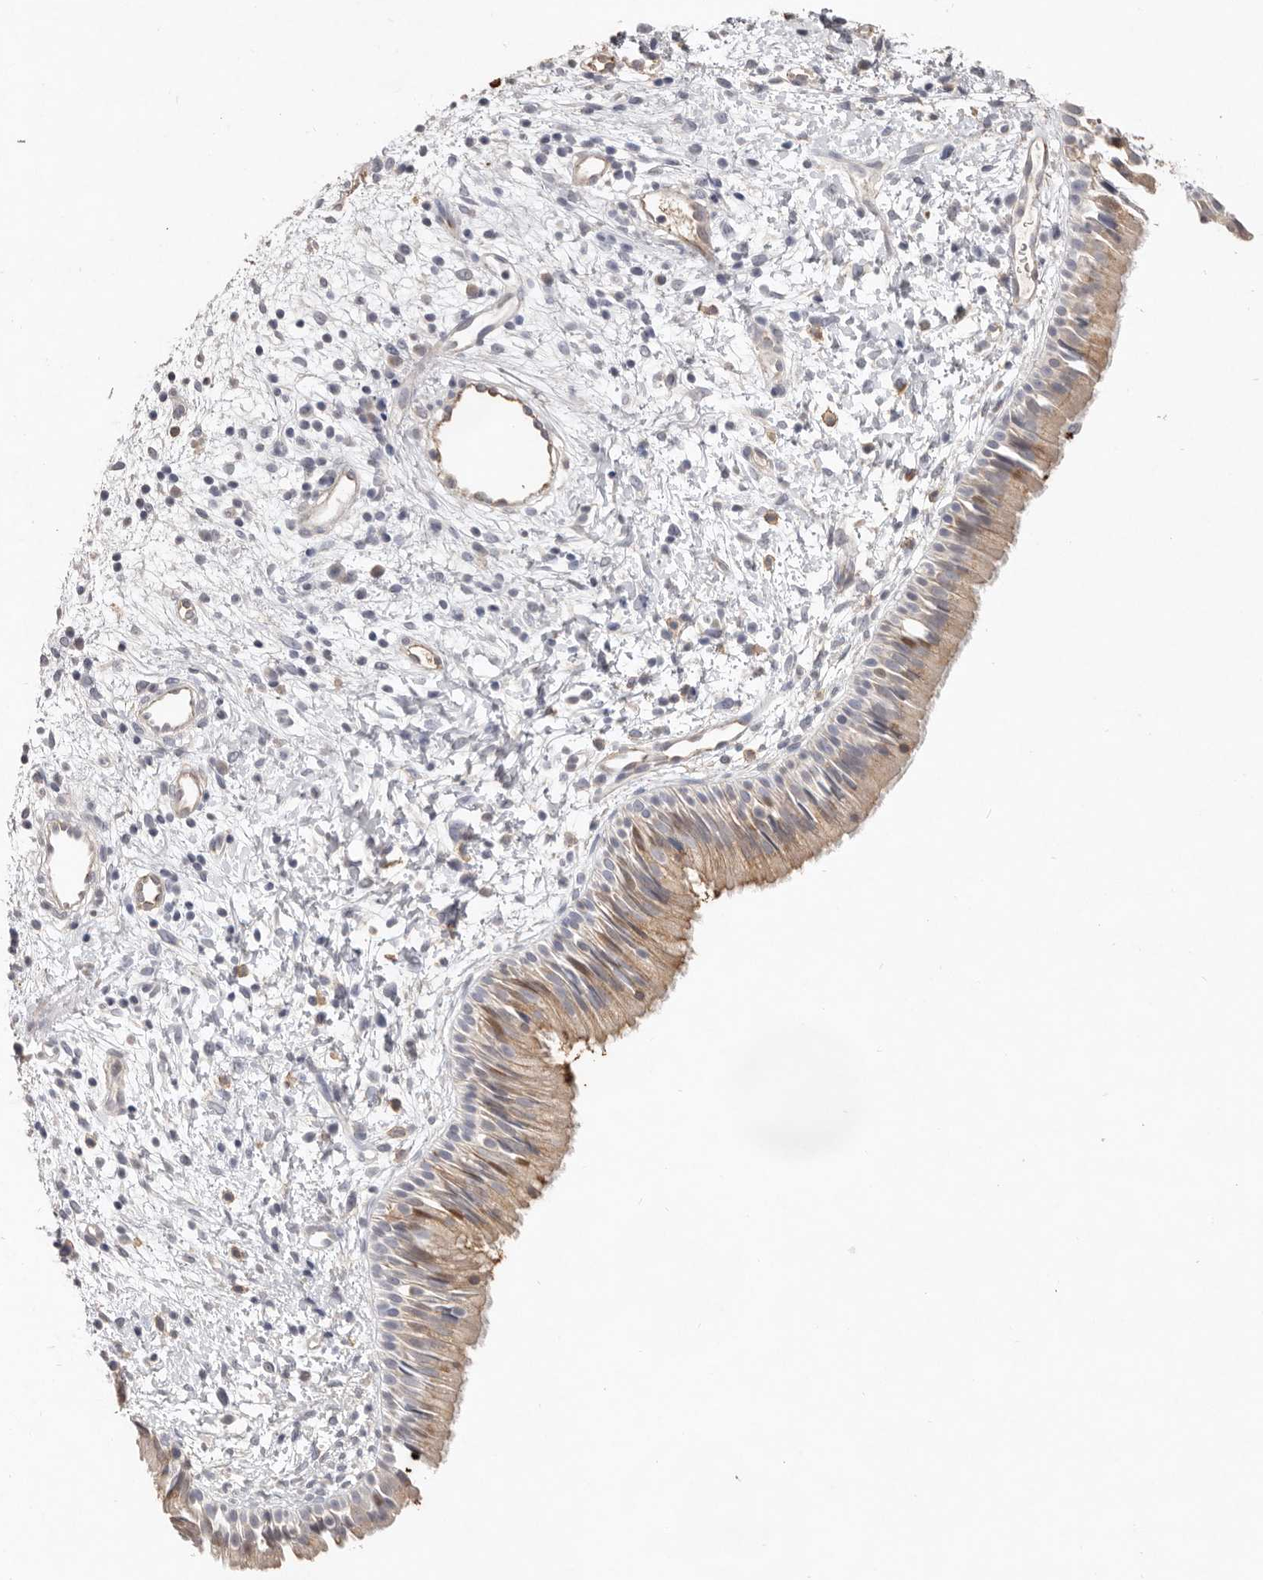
{"staining": {"intensity": "weak", "quantity": ">75%", "location": "cytoplasmic/membranous"}, "tissue": "nasopharynx", "cell_type": "Respiratory epithelial cells", "image_type": "normal", "snomed": [{"axis": "morphology", "description": "Normal tissue, NOS"}, {"axis": "topography", "description": "Nasopharynx"}], "caption": "This image exhibits unremarkable nasopharynx stained with IHC to label a protein in brown. The cytoplasmic/membranous of respiratory epithelial cells show weak positivity for the protein. Nuclei are counter-stained blue.", "gene": "ZYG11B", "patient": {"sex": "male", "age": 22}}